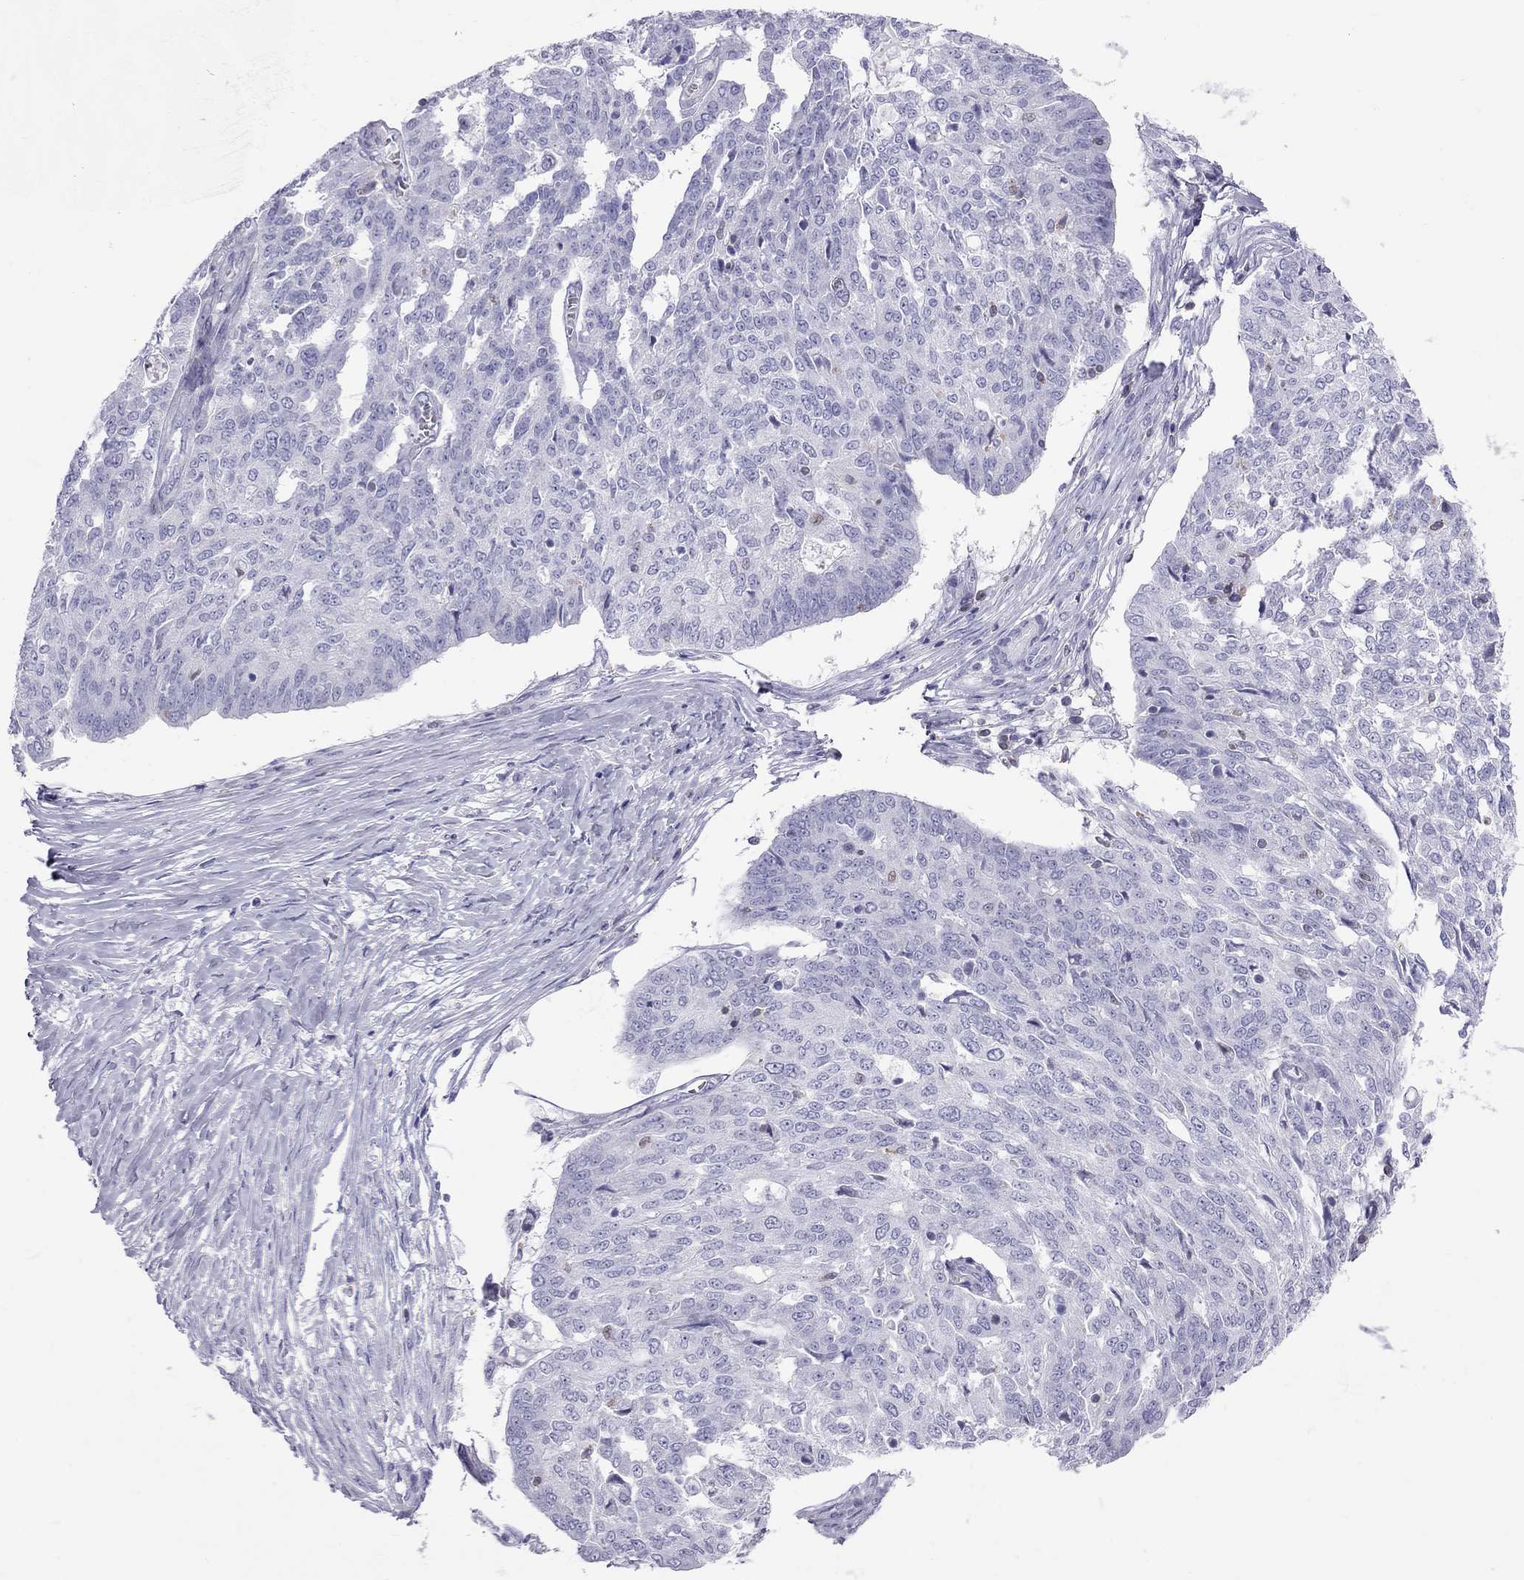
{"staining": {"intensity": "negative", "quantity": "none", "location": "none"}, "tissue": "ovarian cancer", "cell_type": "Tumor cells", "image_type": "cancer", "snomed": [{"axis": "morphology", "description": "Cystadenocarcinoma, serous, NOS"}, {"axis": "topography", "description": "Ovary"}], "caption": "High power microscopy image of an immunohistochemistry (IHC) micrograph of ovarian cancer (serous cystadenocarcinoma), revealing no significant staining in tumor cells. (DAB IHC with hematoxylin counter stain).", "gene": "STAG3", "patient": {"sex": "female", "age": 67}}